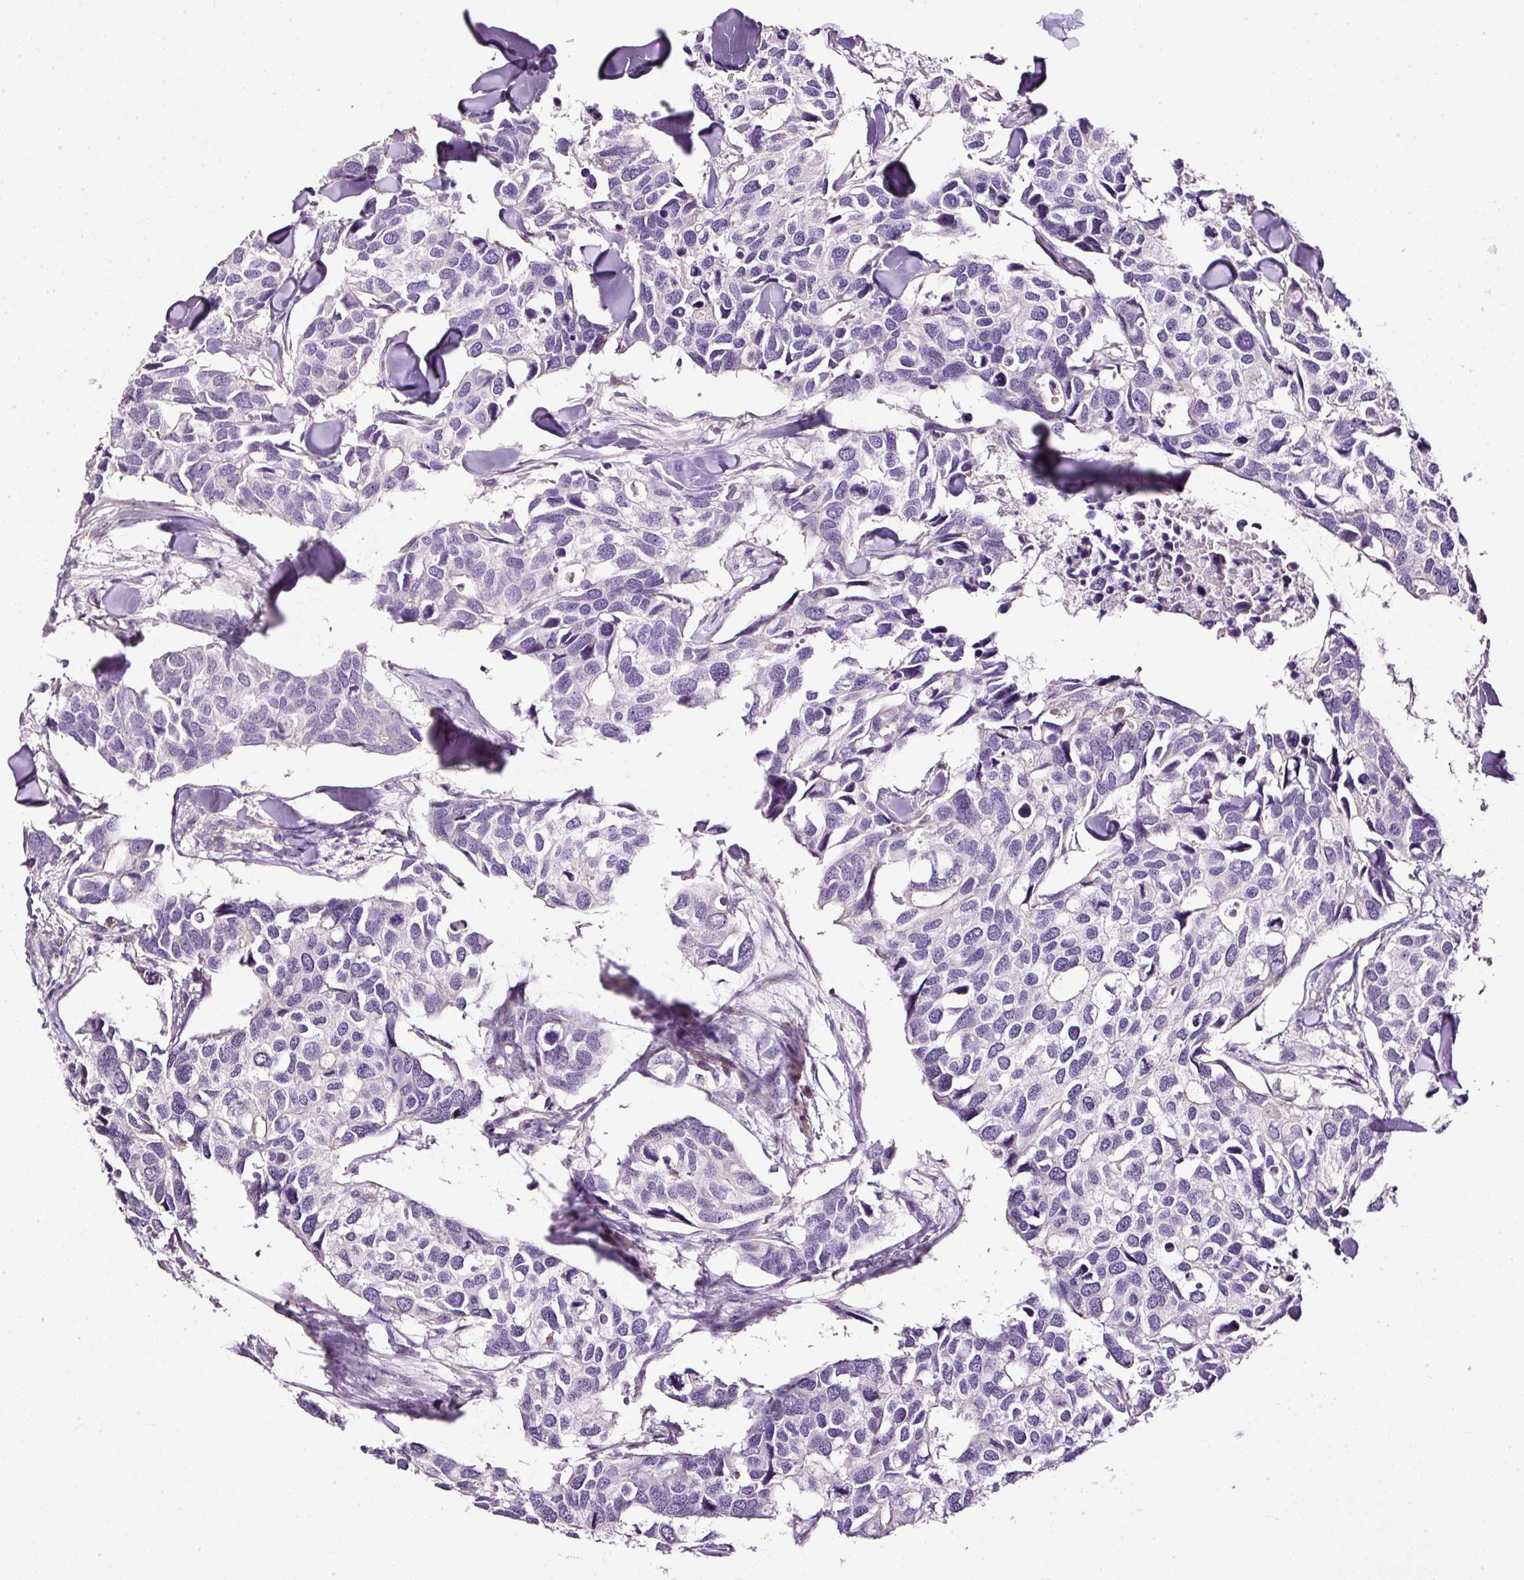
{"staining": {"intensity": "negative", "quantity": "none", "location": "none"}, "tissue": "breast cancer", "cell_type": "Tumor cells", "image_type": "cancer", "snomed": [{"axis": "morphology", "description": "Duct carcinoma"}, {"axis": "topography", "description": "Breast"}], "caption": "Tumor cells are negative for brown protein staining in breast infiltrating ductal carcinoma.", "gene": "USHBP1", "patient": {"sex": "female", "age": 83}}